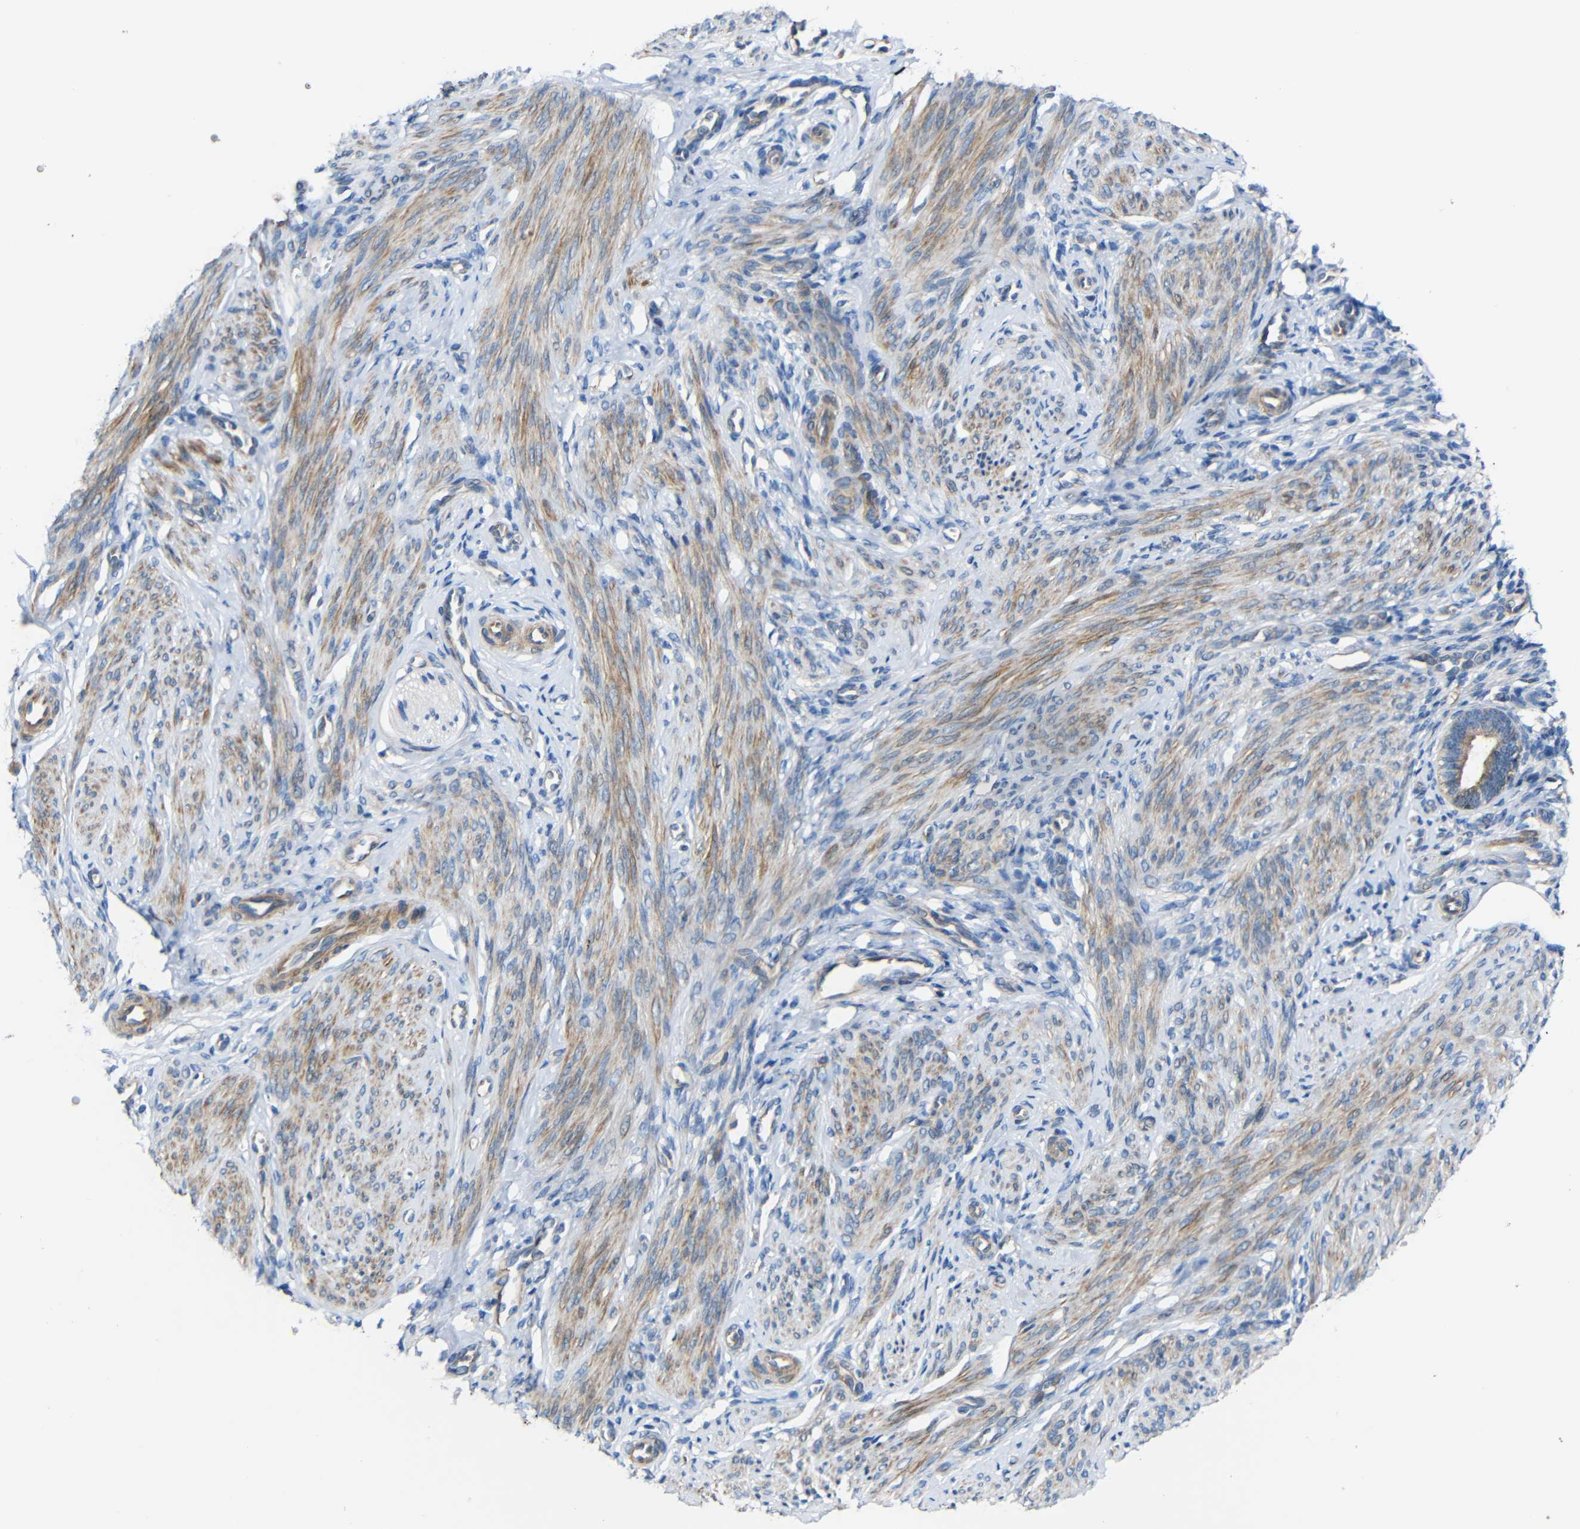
{"staining": {"intensity": "negative", "quantity": "none", "location": "none"}, "tissue": "endometrium", "cell_type": "Cells in endometrial stroma", "image_type": "normal", "snomed": [{"axis": "morphology", "description": "Normal tissue, NOS"}, {"axis": "topography", "description": "Endometrium"}], "caption": "Immunohistochemical staining of normal endometrium shows no significant positivity in cells in endometrial stroma. (IHC, brightfield microscopy, high magnification).", "gene": "RHOT2", "patient": {"sex": "female", "age": 27}}